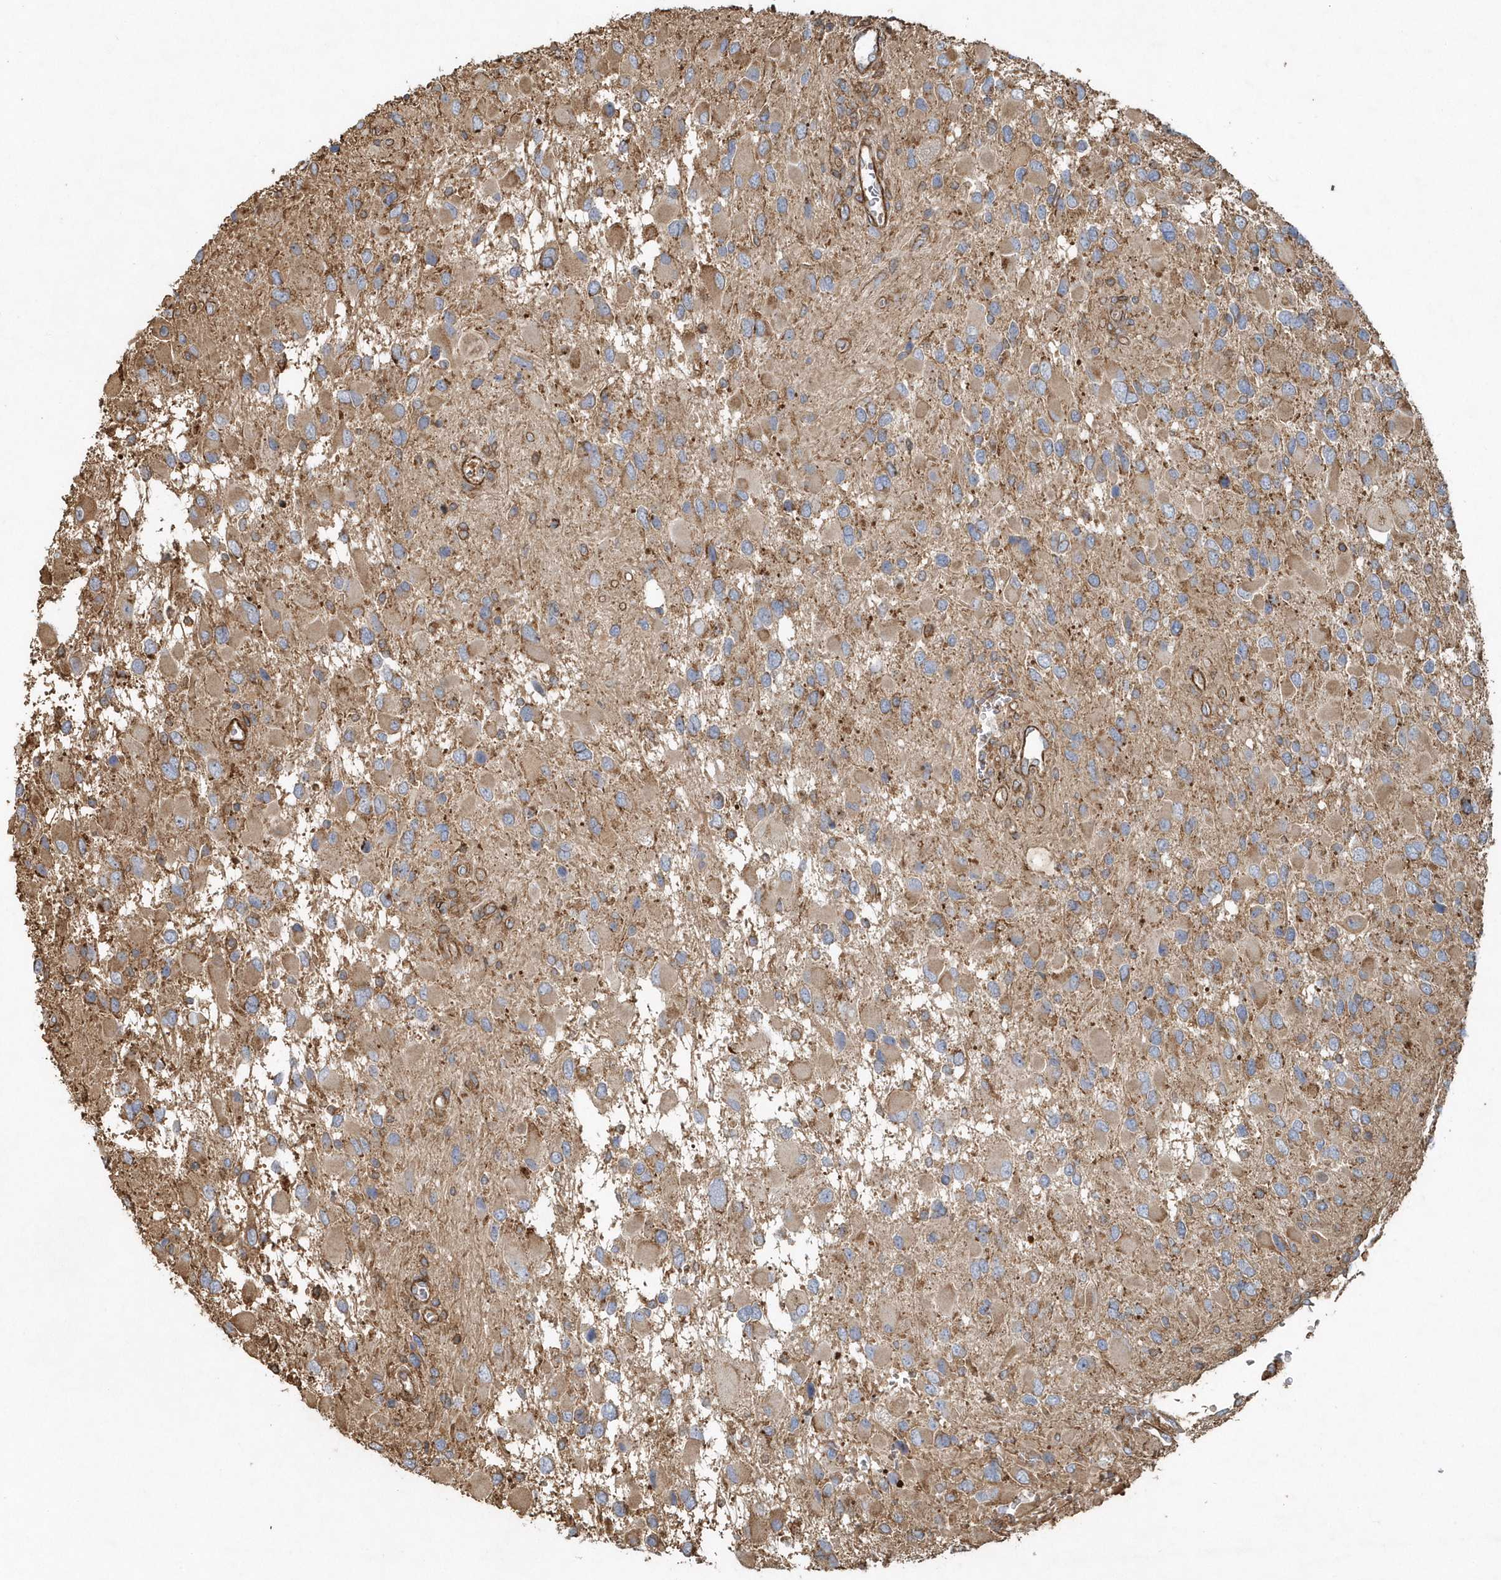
{"staining": {"intensity": "moderate", "quantity": "<25%", "location": "cytoplasmic/membranous"}, "tissue": "glioma", "cell_type": "Tumor cells", "image_type": "cancer", "snomed": [{"axis": "morphology", "description": "Glioma, malignant, High grade"}, {"axis": "topography", "description": "Brain"}], "caption": "Immunohistochemistry (IHC) of human glioma shows low levels of moderate cytoplasmic/membranous positivity in approximately <25% of tumor cells.", "gene": "MMUT", "patient": {"sex": "male", "age": 53}}